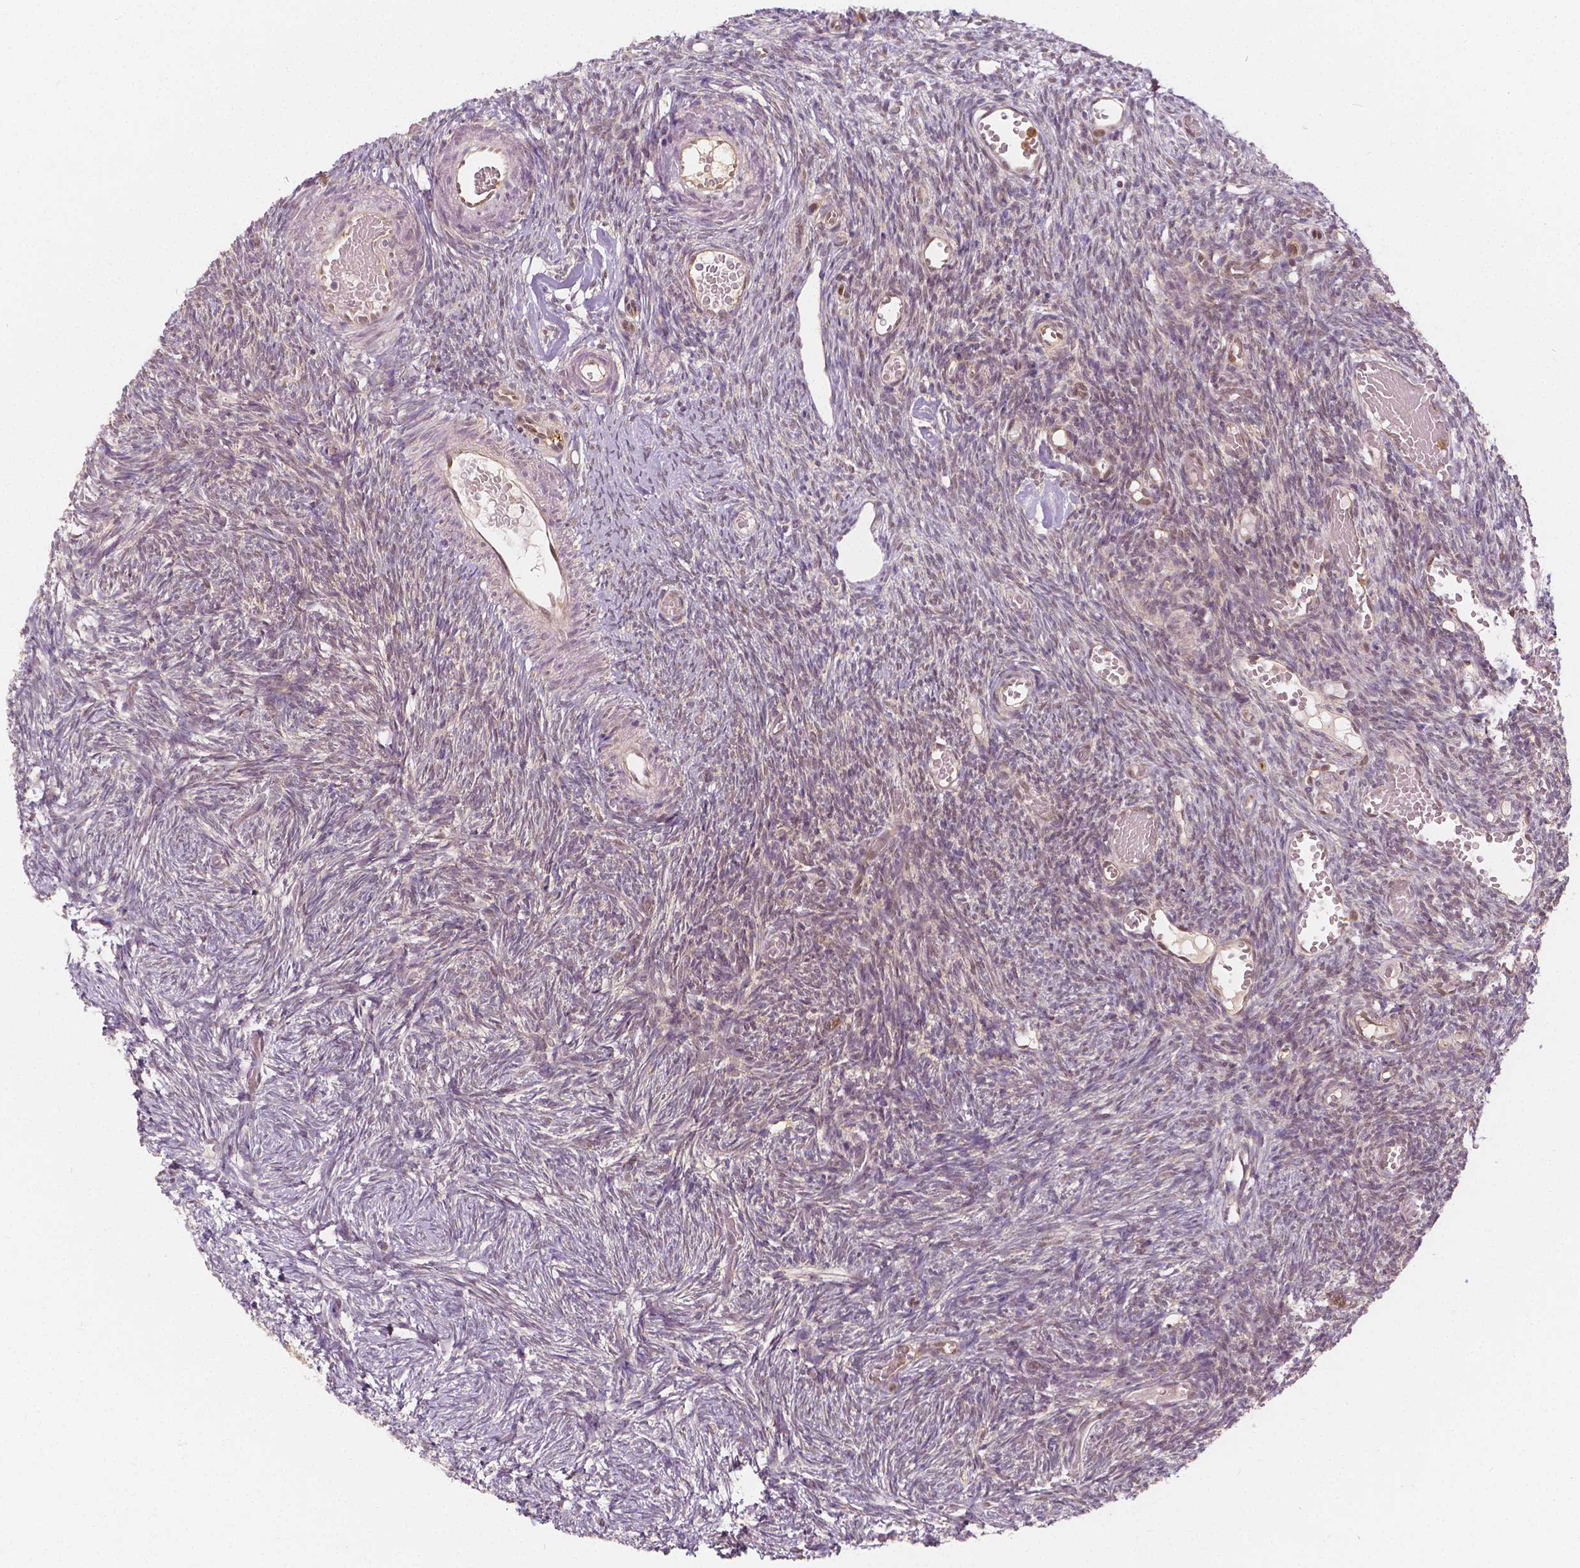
{"staining": {"intensity": "weak", "quantity": "25%-75%", "location": "cytoplasmic/membranous"}, "tissue": "ovary", "cell_type": "Ovarian stroma cells", "image_type": "normal", "snomed": [{"axis": "morphology", "description": "Normal tissue, NOS"}, {"axis": "topography", "description": "Ovary"}], "caption": "A histopathology image showing weak cytoplasmic/membranous expression in about 25%-75% of ovarian stroma cells in normal ovary, as visualized by brown immunohistochemical staining.", "gene": "NAPRT", "patient": {"sex": "female", "age": 39}}